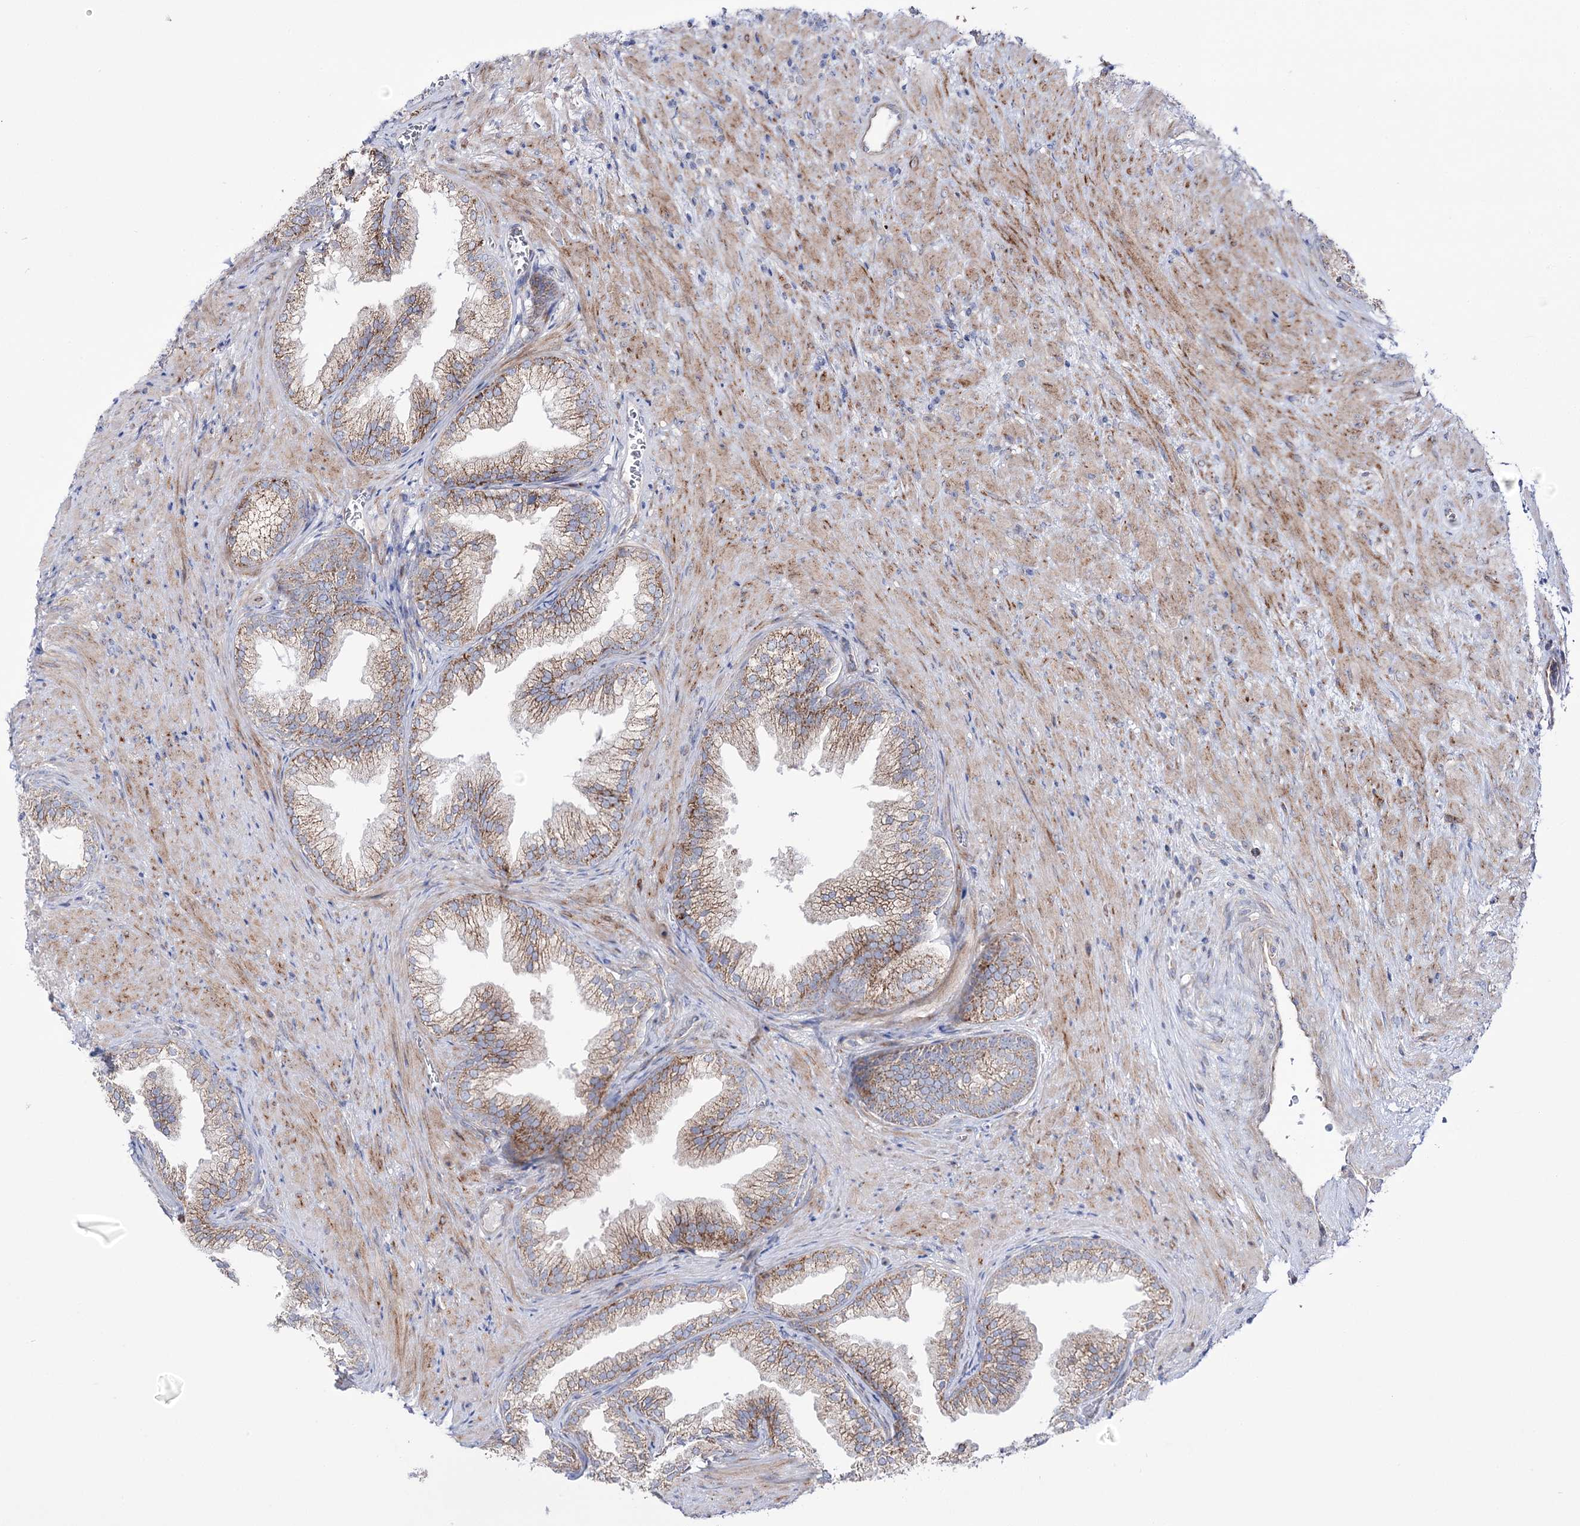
{"staining": {"intensity": "moderate", "quantity": ">75%", "location": "cytoplasmic/membranous"}, "tissue": "prostate", "cell_type": "Glandular cells", "image_type": "normal", "snomed": [{"axis": "morphology", "description": "Normal tissue, NOS"}, {"axis": "topography", "description": "Prostate"}], "caption": "Moderate cytoplasmic/membranous positivity is seen in approximately >75% of glandular cells in benign prostate.", "gene": "METTL5", "patient": {"sex": "male", "age": 76}}